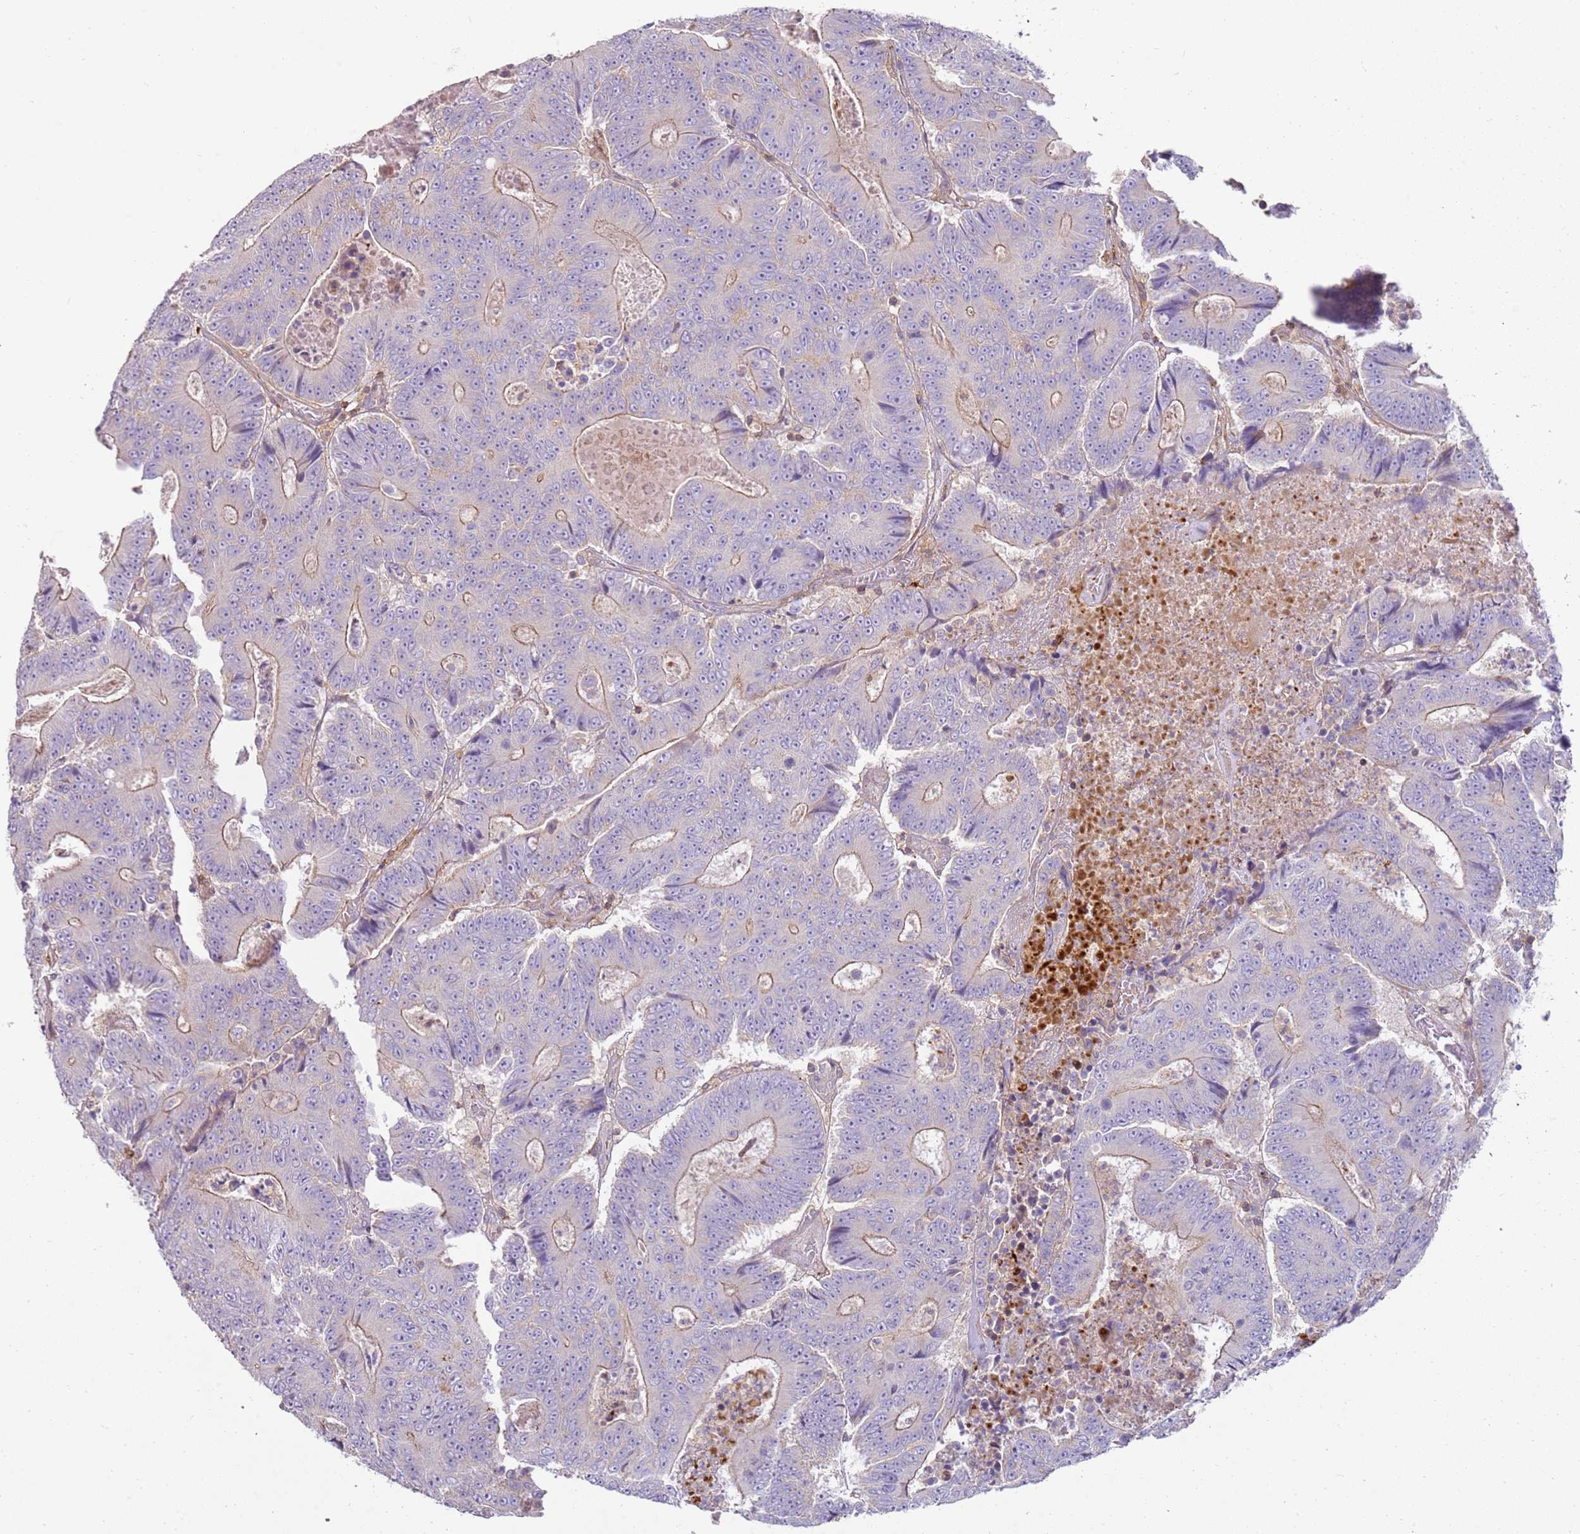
{"staining": {"intensity": "weak", "quantity": "25%-75%", "location": "cytoplasmic/membranous"}, "tissue": "colorectal cancer", "cell_type": "Tumor cells", "image_type": "cancer", "snomed": [{"axis": "morphology", "description": "Adenocarcinoma, NOS"}, {"axis": "topography", "description": "Colon"}], "caption": "The micrograph exhibits staining of colorectal cancer (adenocarcinoma), revealing weak cytoplasmic/membranous protein staining (brown color) within tumor cells. (DAB (3,3'-diaminobenzidine) IHC, brown staining for protein, blue staining for nuclei).", "gene": "FPR1", "patient": {"sex": "male", "age": 83}}